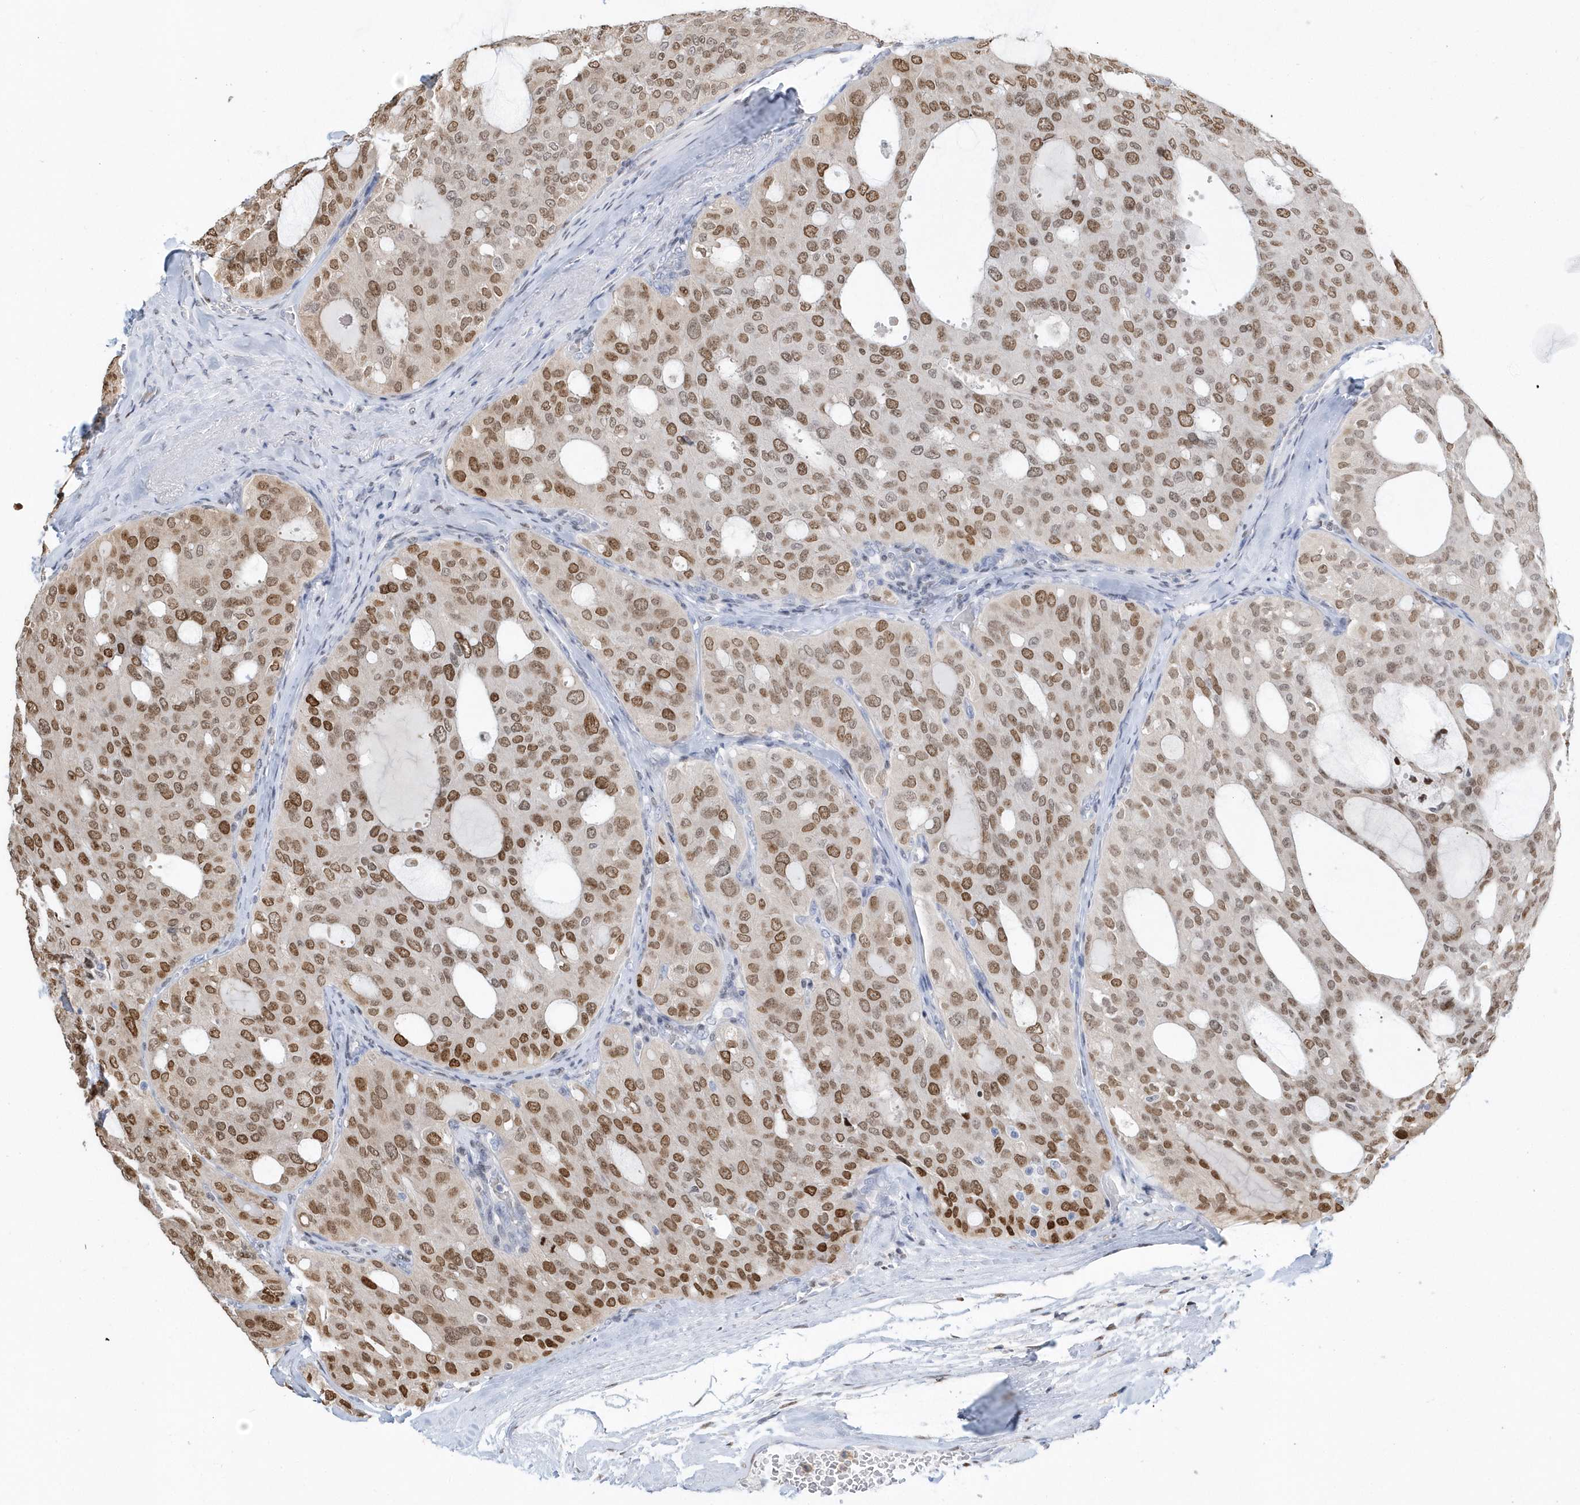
{"staining": {"intensity": "moderate", "quantity": ">75%", "location": "nuclear"}, "tissue": "thyroid cancer", "cell_type": "Tumor cells", "image_type": "cancer", "snomed": [{"axis": "morphology", "description": "Follicular adenoma carcinoma, NOS"}, {"axis": "topography", "description": "Thyroid gland"}], "caption": "Protein expression analysis of thyroid cancer (follicular adenoma carcinoma) exhibits moderate nuclear positivity in about >75% of tumor cells.", "gene": "MACROH2A2", "patient": {"sex": "male", "age": 75}}